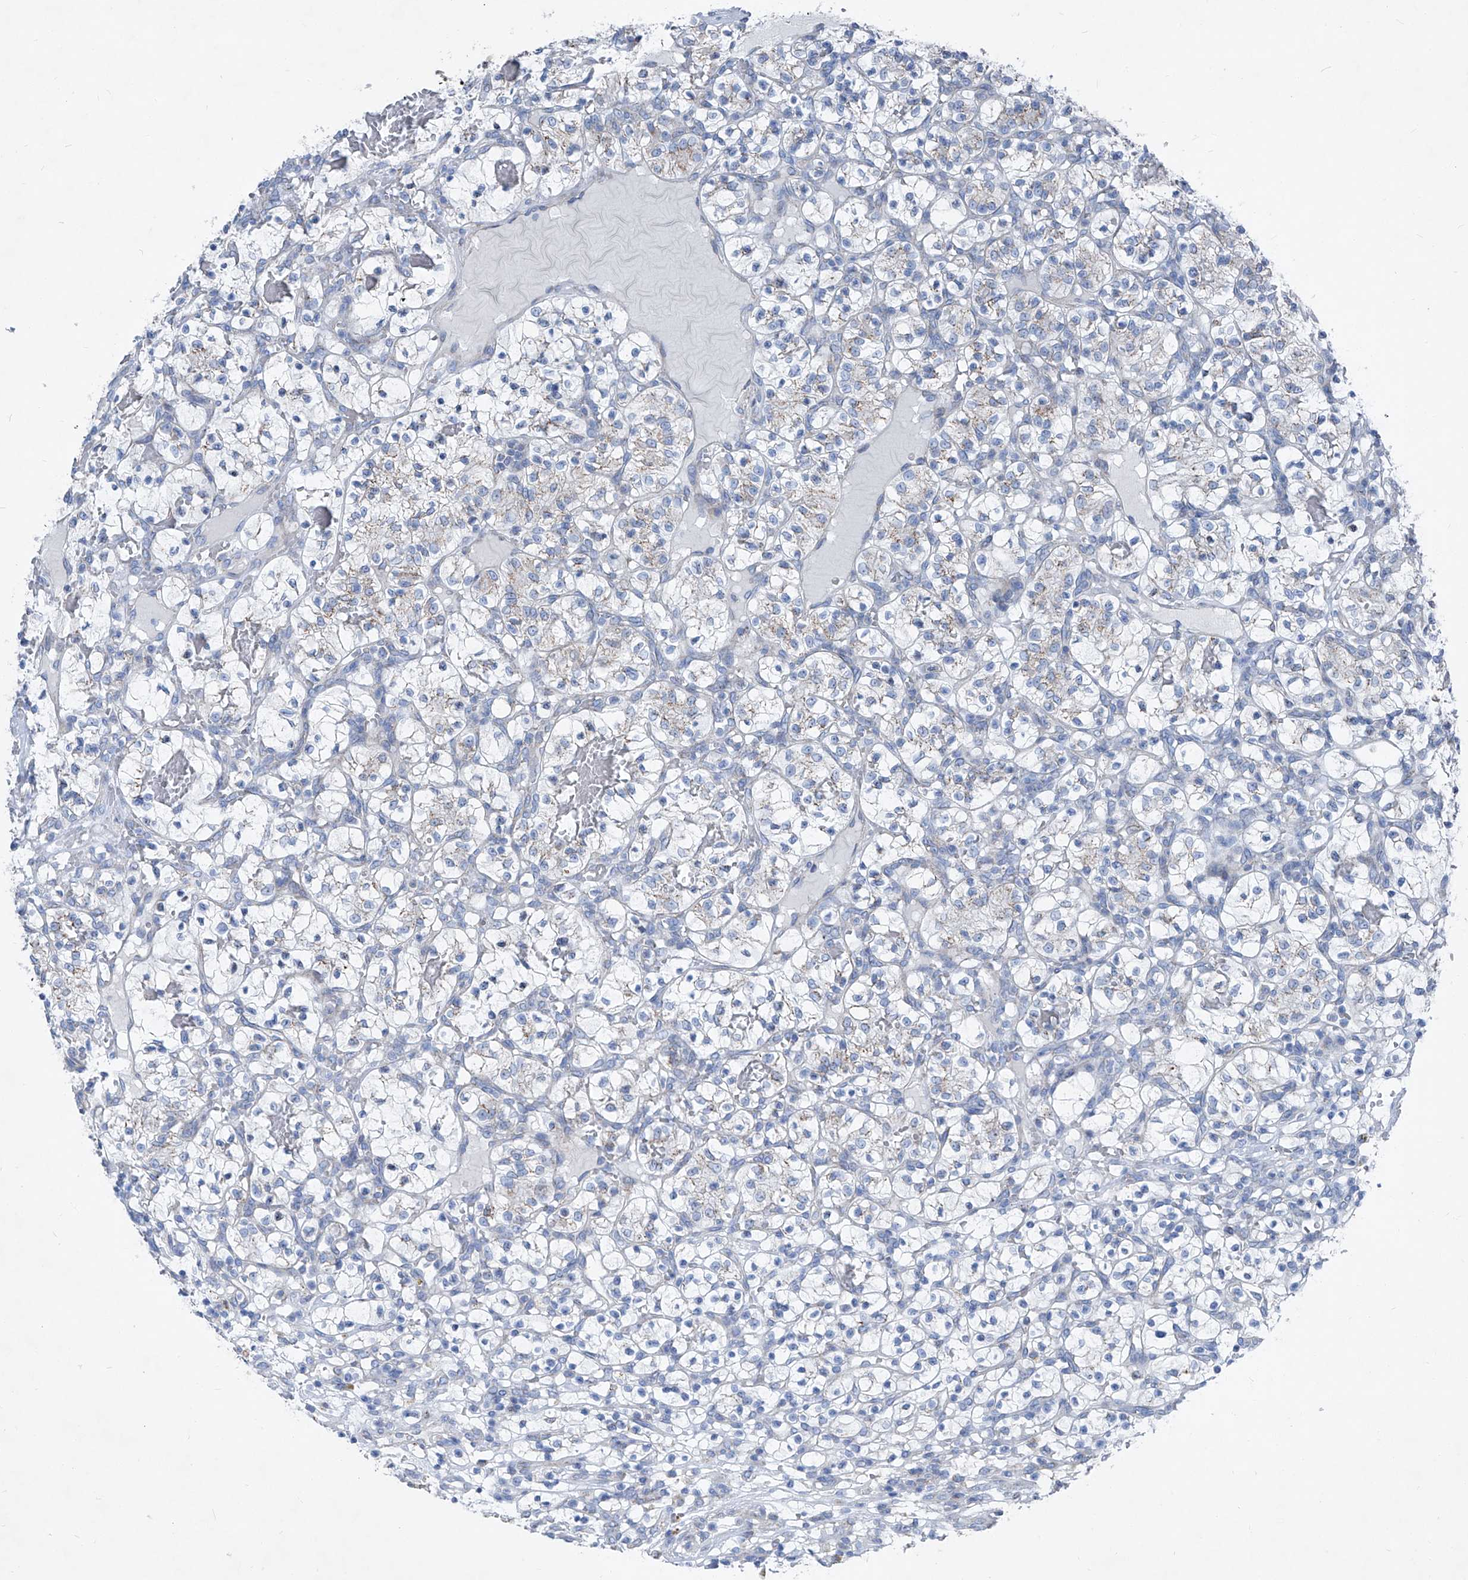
{"staining": {"intensity": "negative", "quantity": "none", "location": "none"}, "tissue": "renal cancer", "cell_type": "Tumor cells", "image_type": "cancer", "snomed": [{"axis": "morphology", "description": "Adenocarcinoma, NOS"}, {"axis": "topography", "description": "Kidney"}], "caption": "Tumor cells are negative for protein expression in human renal cancer.", "gene": "AGPS", "patient": {"sex": "female", "age": 57}}